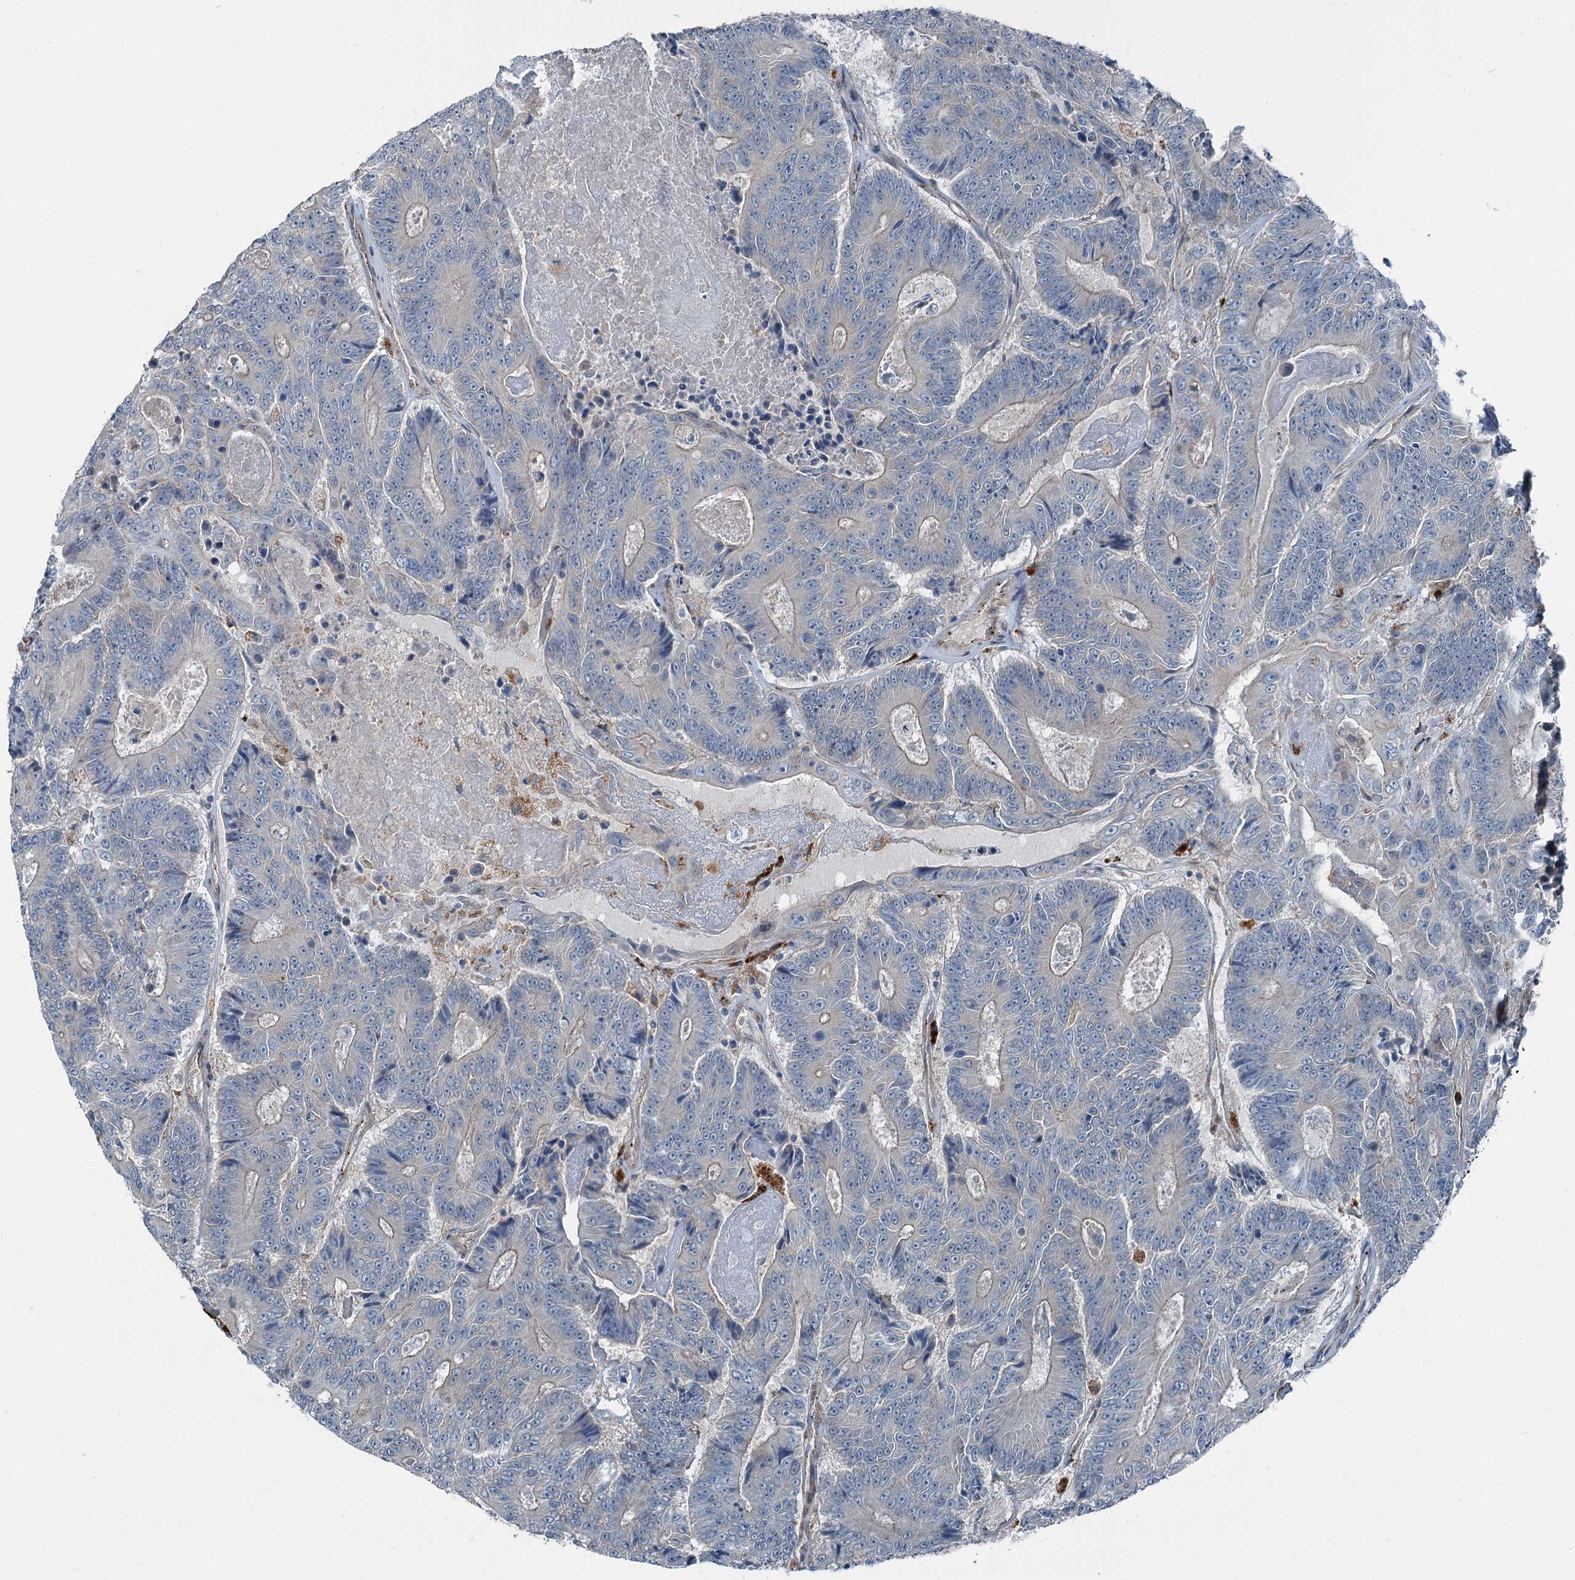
{"staining": {"intensity": "weak", "quantity": "<25%", "location": "cytoplasmic/membranous"}, "tissue": "colorectal cancer", "cell_type": "Tumor cells", "image_type": "cancer", "snomed": [{"axis": "morphology", "description": "Adenocarcinoma, NOS"}, {"axis": "topography", "description": "Colon"}], "caption": "Human colorectal cancer stained for a protein using immunohistochemistry (IHC) reveals no positivity in tumor cells.", "gene": "AXL", "patient": {"sex": "male", "age": 83}}